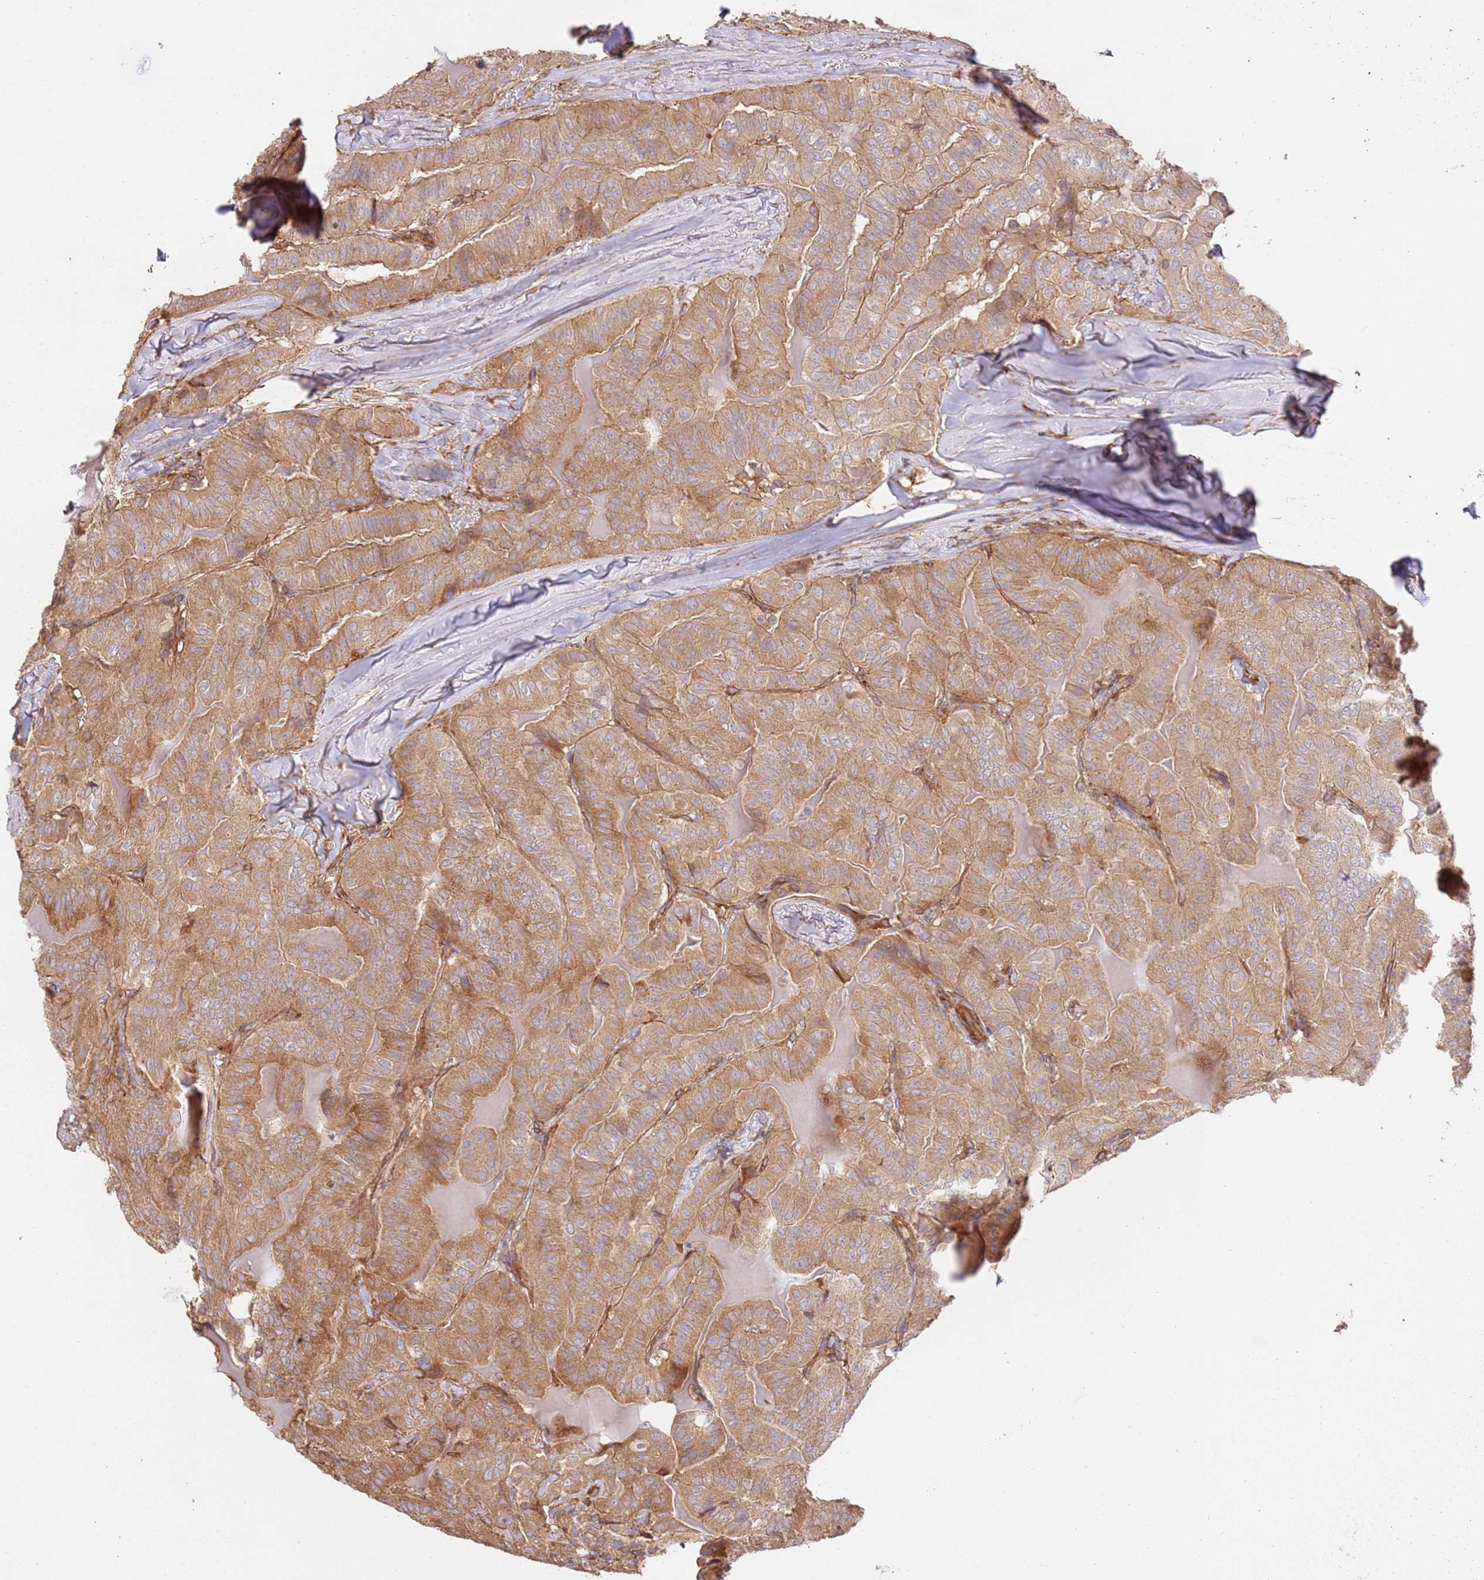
{"staining": {"intensity": "moderate", "quantity": ">75%", "location": "cytoplasmic/membranous"}, "tissue": "thyroid cancer", "cell_type": "Tumor cells", "image_type": "cancer", "snomed": [{"axis": "morphology", "description": "Papillary adenocarcinoma, NOS"}, {"axis": "topography", "description": "Thyroid gland"}], "caption": "Moderate cytoplasmic/membranous protein positivity is seen in about >75% of tumor cells in thyroid cancer. Immunohistochemistry stains the protein in brown and the nuclei are stained blue.", "gene": "ZBTB39", "patient": {"sex": "female", "age": 68}}